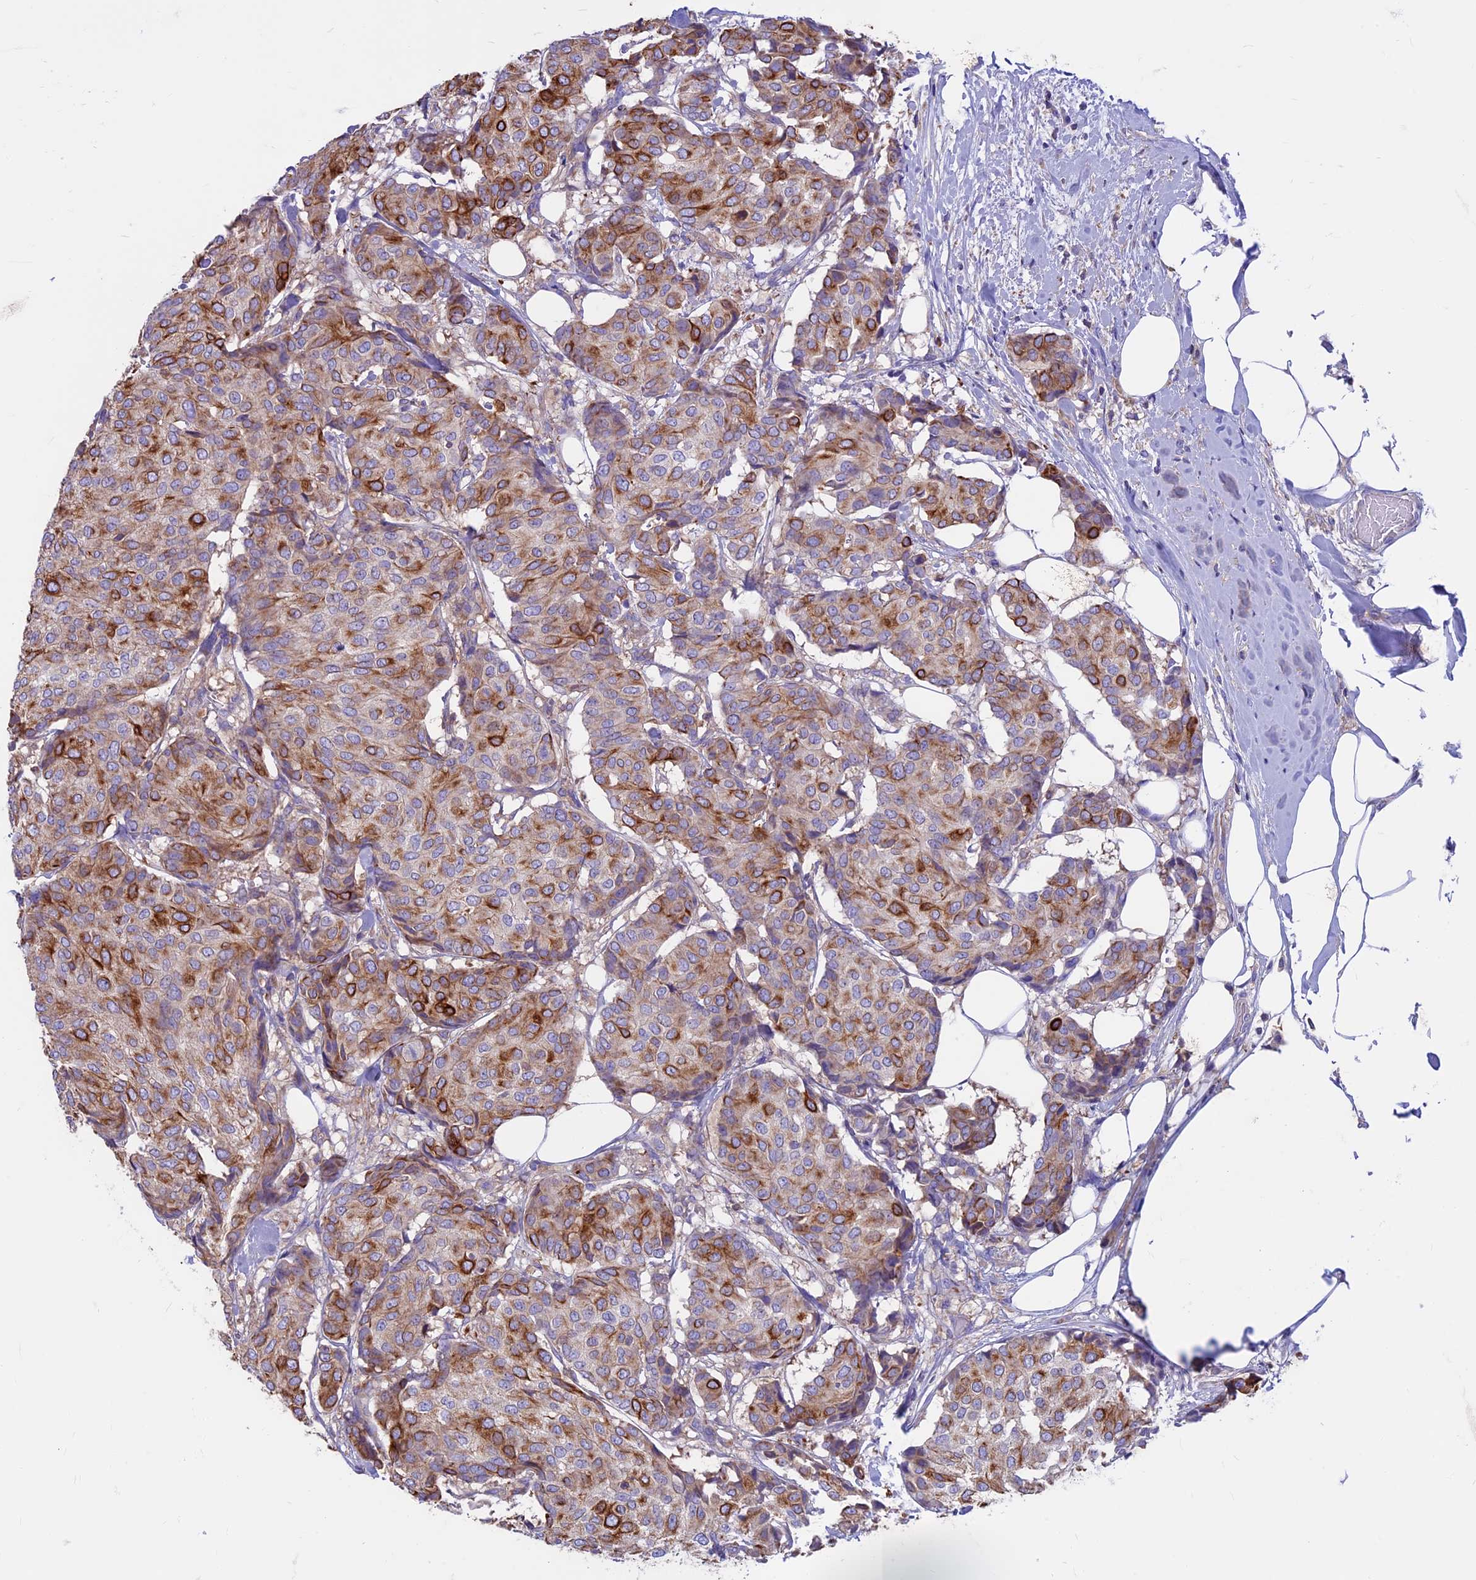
{"staining": {"intensity": "strong", "quantity": "25%-75%", "location": "cytoplasmic/membranous"}, "tissue": "breast cancer", "cell_type": "Tumor cells", "image_type": "cancer", "snomed": [{"axis": "morphology", "description": "Duct carcinoma"}, {"axis": "topography", "description": "Breast"}], "caption": "A photomicrograph of human breast cancer (intraductal carcinoma) stained for a protein reveals strong cytoplasmic/membranous brown staining in tumor cells. (DAB (3,3'-diaminobenzidine) = brown stain, brightfield microscopy at high magnification).", "gene": "CDAN1", "patient": {"sex": "female", "age": 75}}